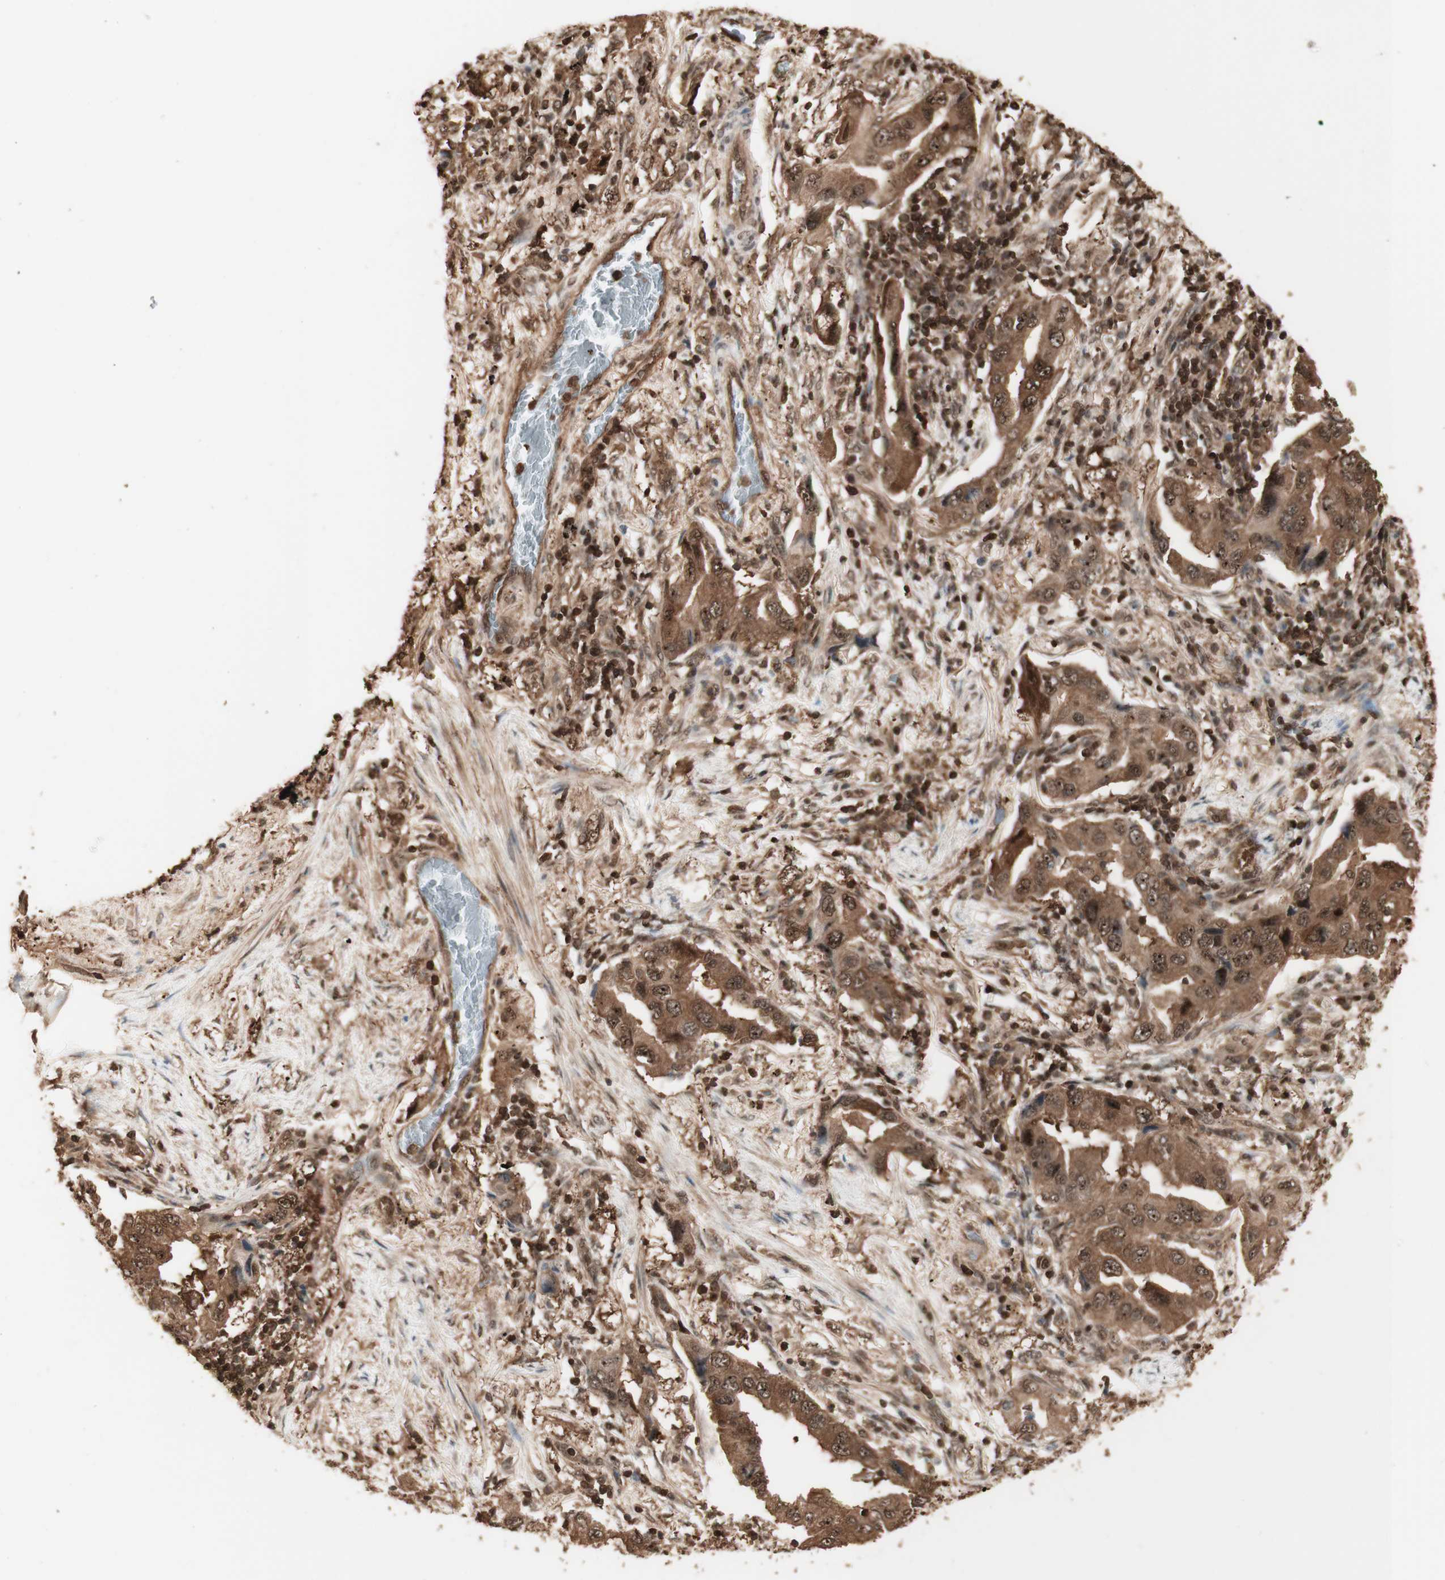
{"staining": {"intensity": "strong", "quantity": ">75%", "location": "cytoplasmic/membranous,nuclear"}, "tissue": "lung cancer", "cell_type": "Tumor cells", "image_type": "cancer", "snomed": [{"axis": "morphology", "description": "Adenocarcinoma, NOS"}, {"axis": "topography", "description": "Lung"}], "caption": "An image of human lung cancer (adenocarcinoma) stained for a protein reveals strong cytoplasmic/membranous and nuclear brown staining in tumor cells.", "gene": "YWHAB", "patient": {"sex": "female", "age": 65}}